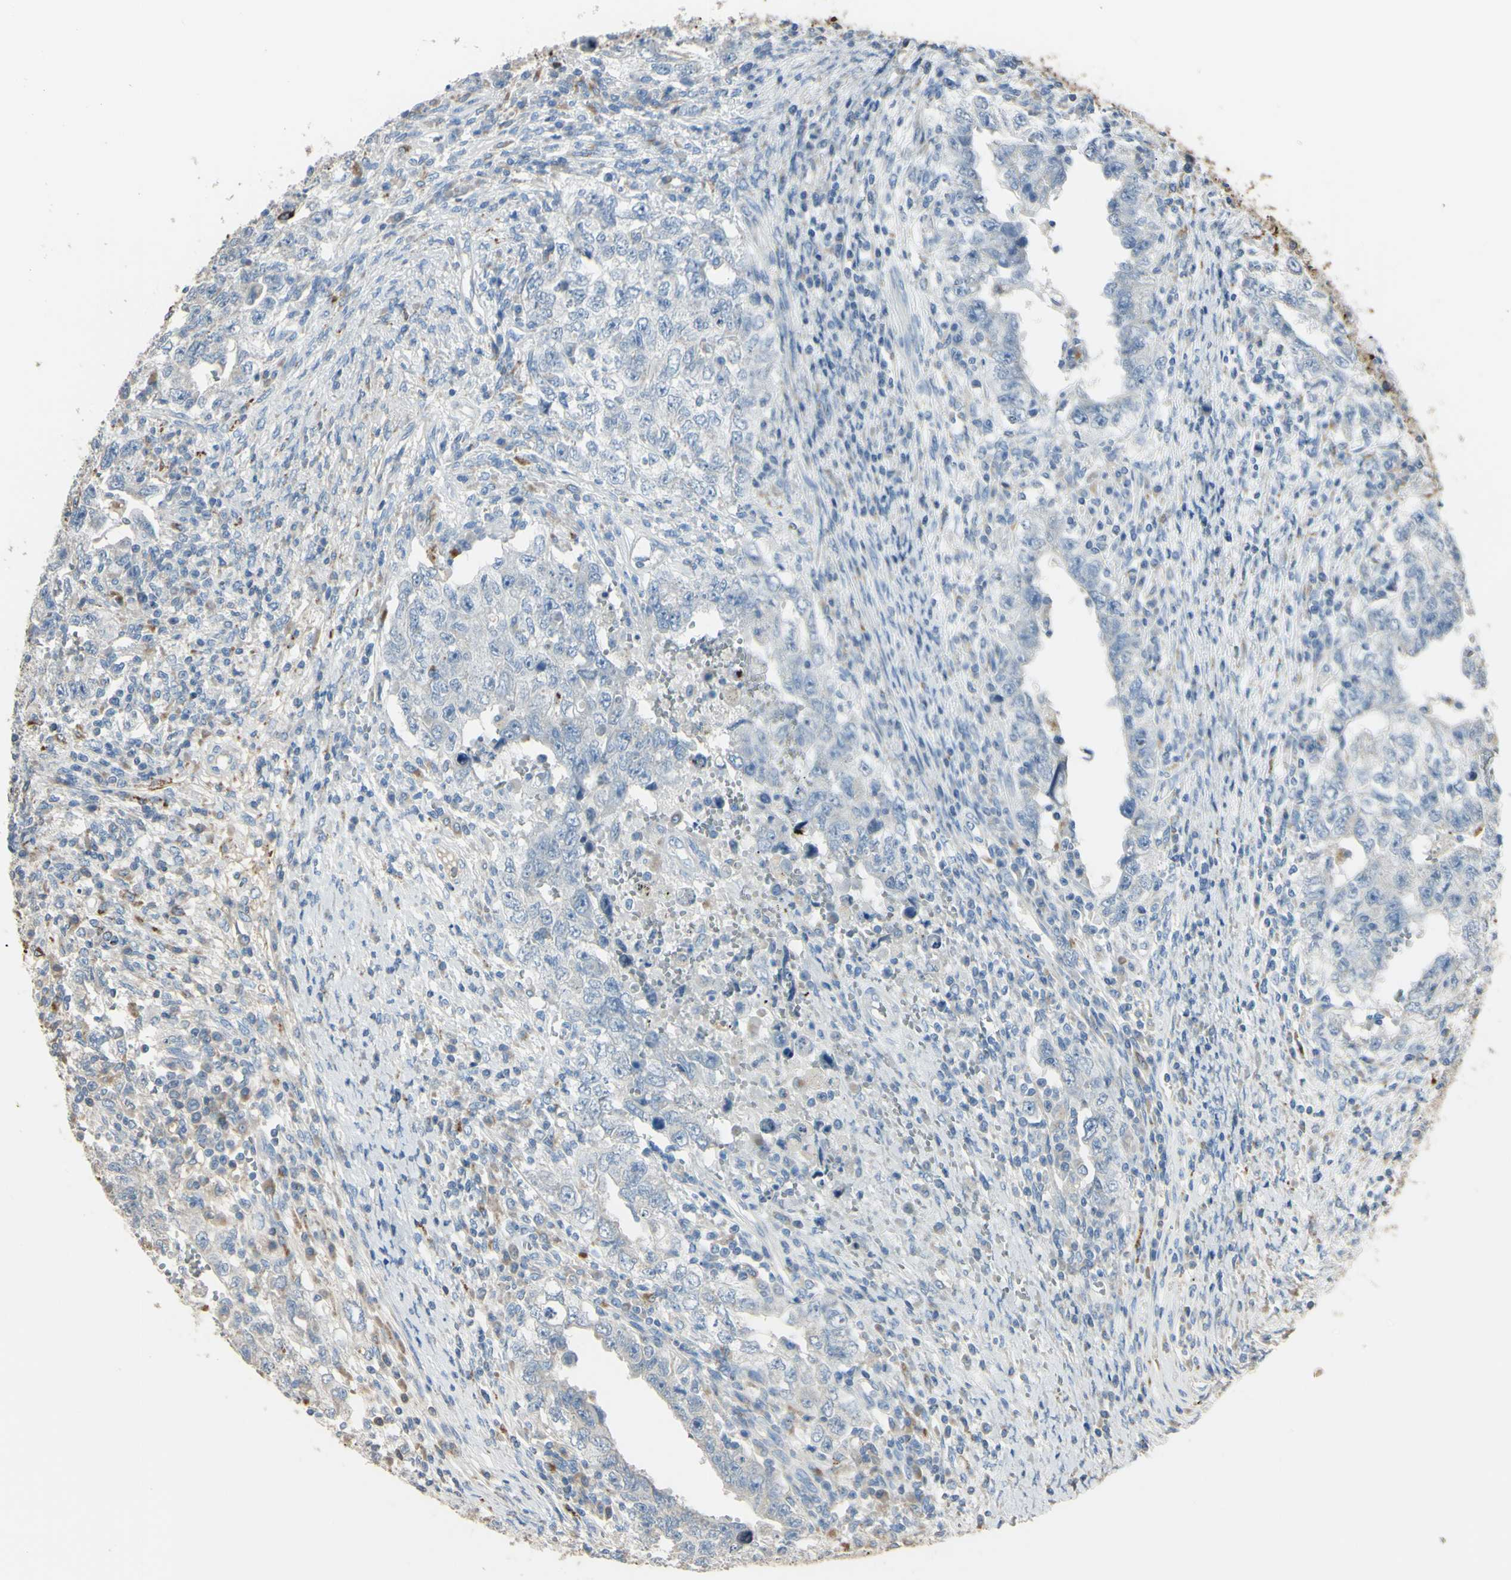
{"staining": {"intensity": "negative", "quantity": "none", "location": "none"}, "tissue": "testis cancer", "cell_type": "Tumor cells", "image_type": "cancer", "snomed": [{"axis": "morphology", "description": "Carcinoma, Embryonal, NOS"}, {"axis": "topography", "description": "Testis"}], "caption": "The image exhibits no staining of tumor cells in testis cancer. (DAB immunohistochemistry, high magnification).", "gene": "ANGPTL1", "patient": {"sex": "male", "age": 26}}